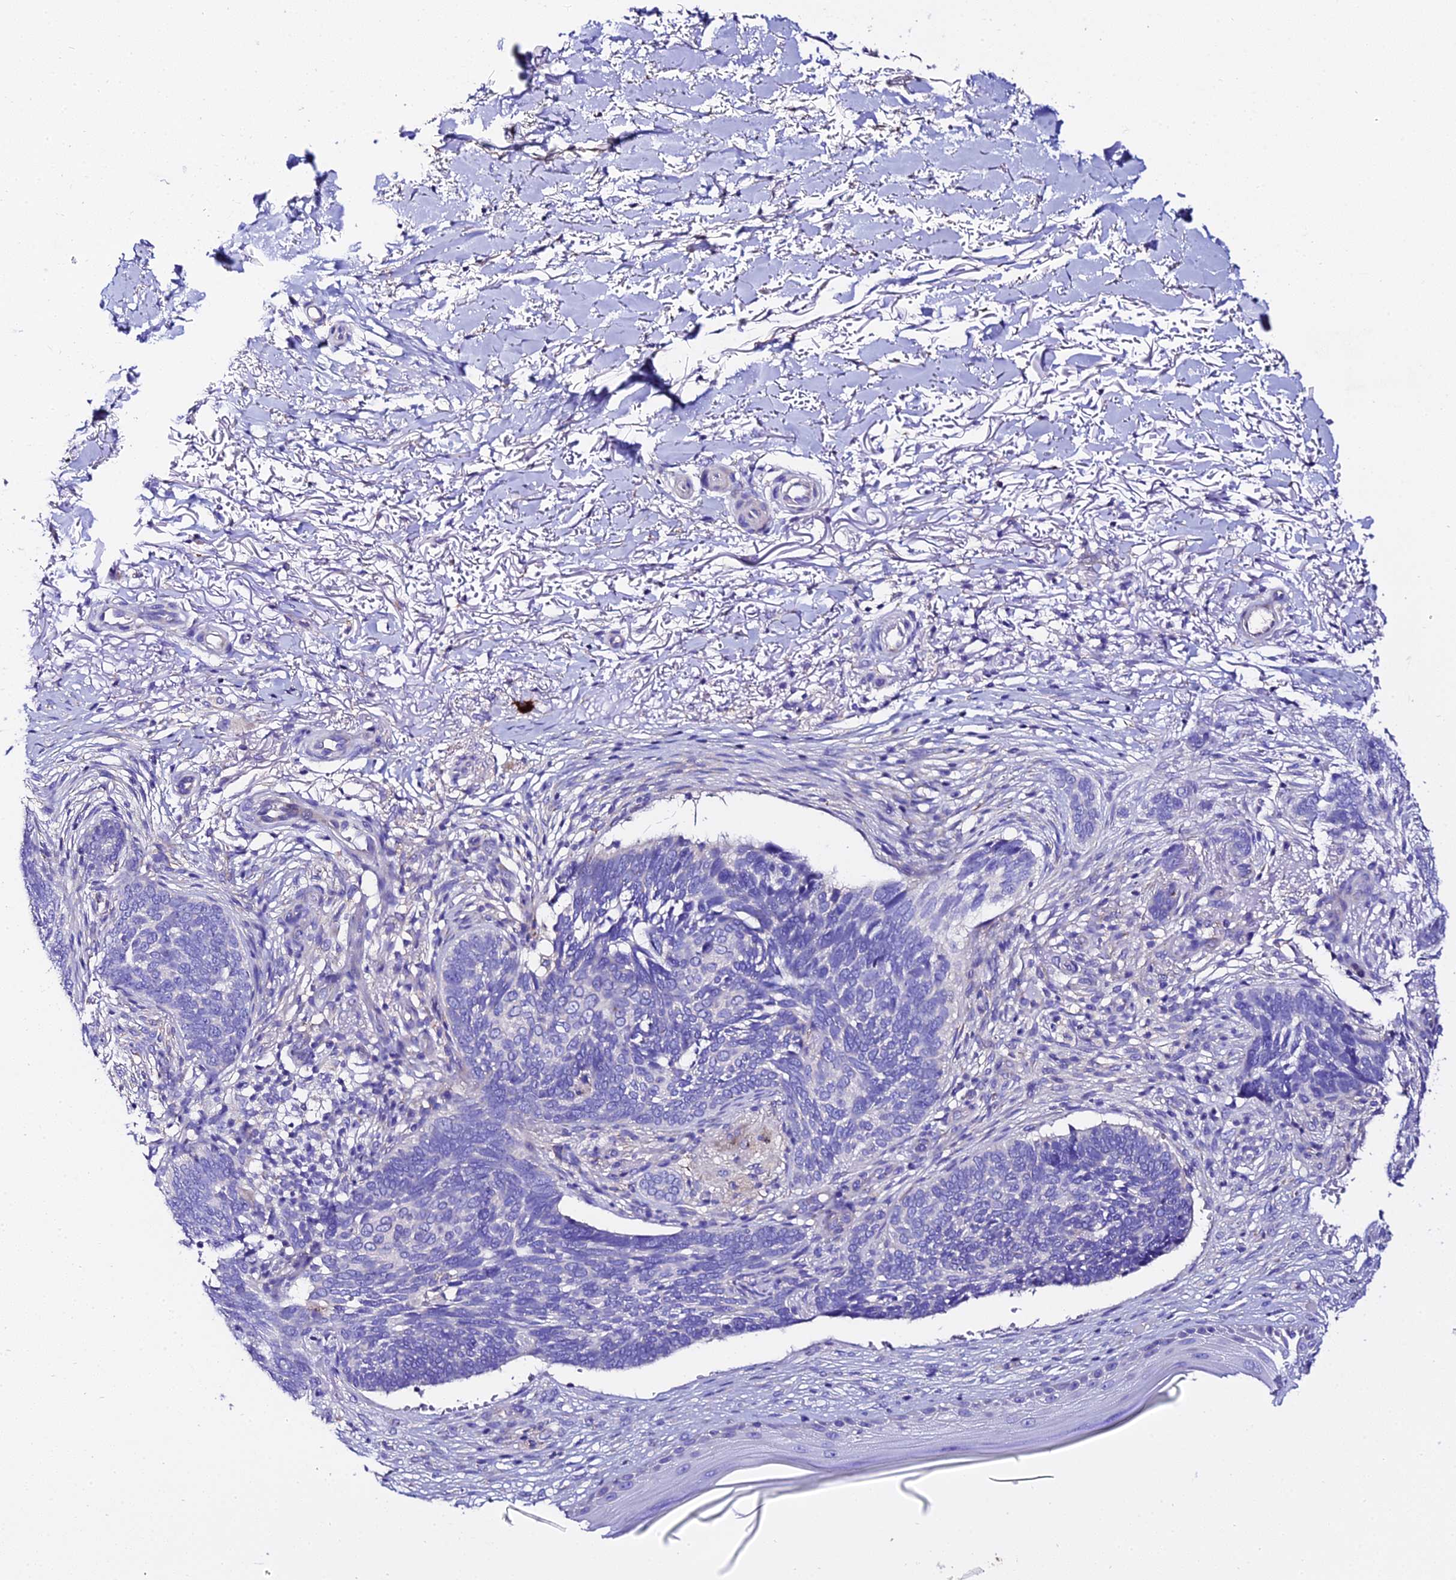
{"staining": {"intensity": "negative", "quantity": "none", "location": "none"}, "tissue": "skin cancer", "cell_type": "Tumor cells", "image_type": "cancer", "snomed": [{"axis": "morphology", "description": "Normal tissue, NOS"}, {"axis": "morphology", "description": "Basal cell carcinoma"}, {"axis": "topography", "description": "Skin"}], "caption": "Immunohistochemical staining of basal cell carcinoma (skin) shows no significant staining in tumor cells.", "gene": "TMEM117", "patient": {"sex": "female", "age": 67}}